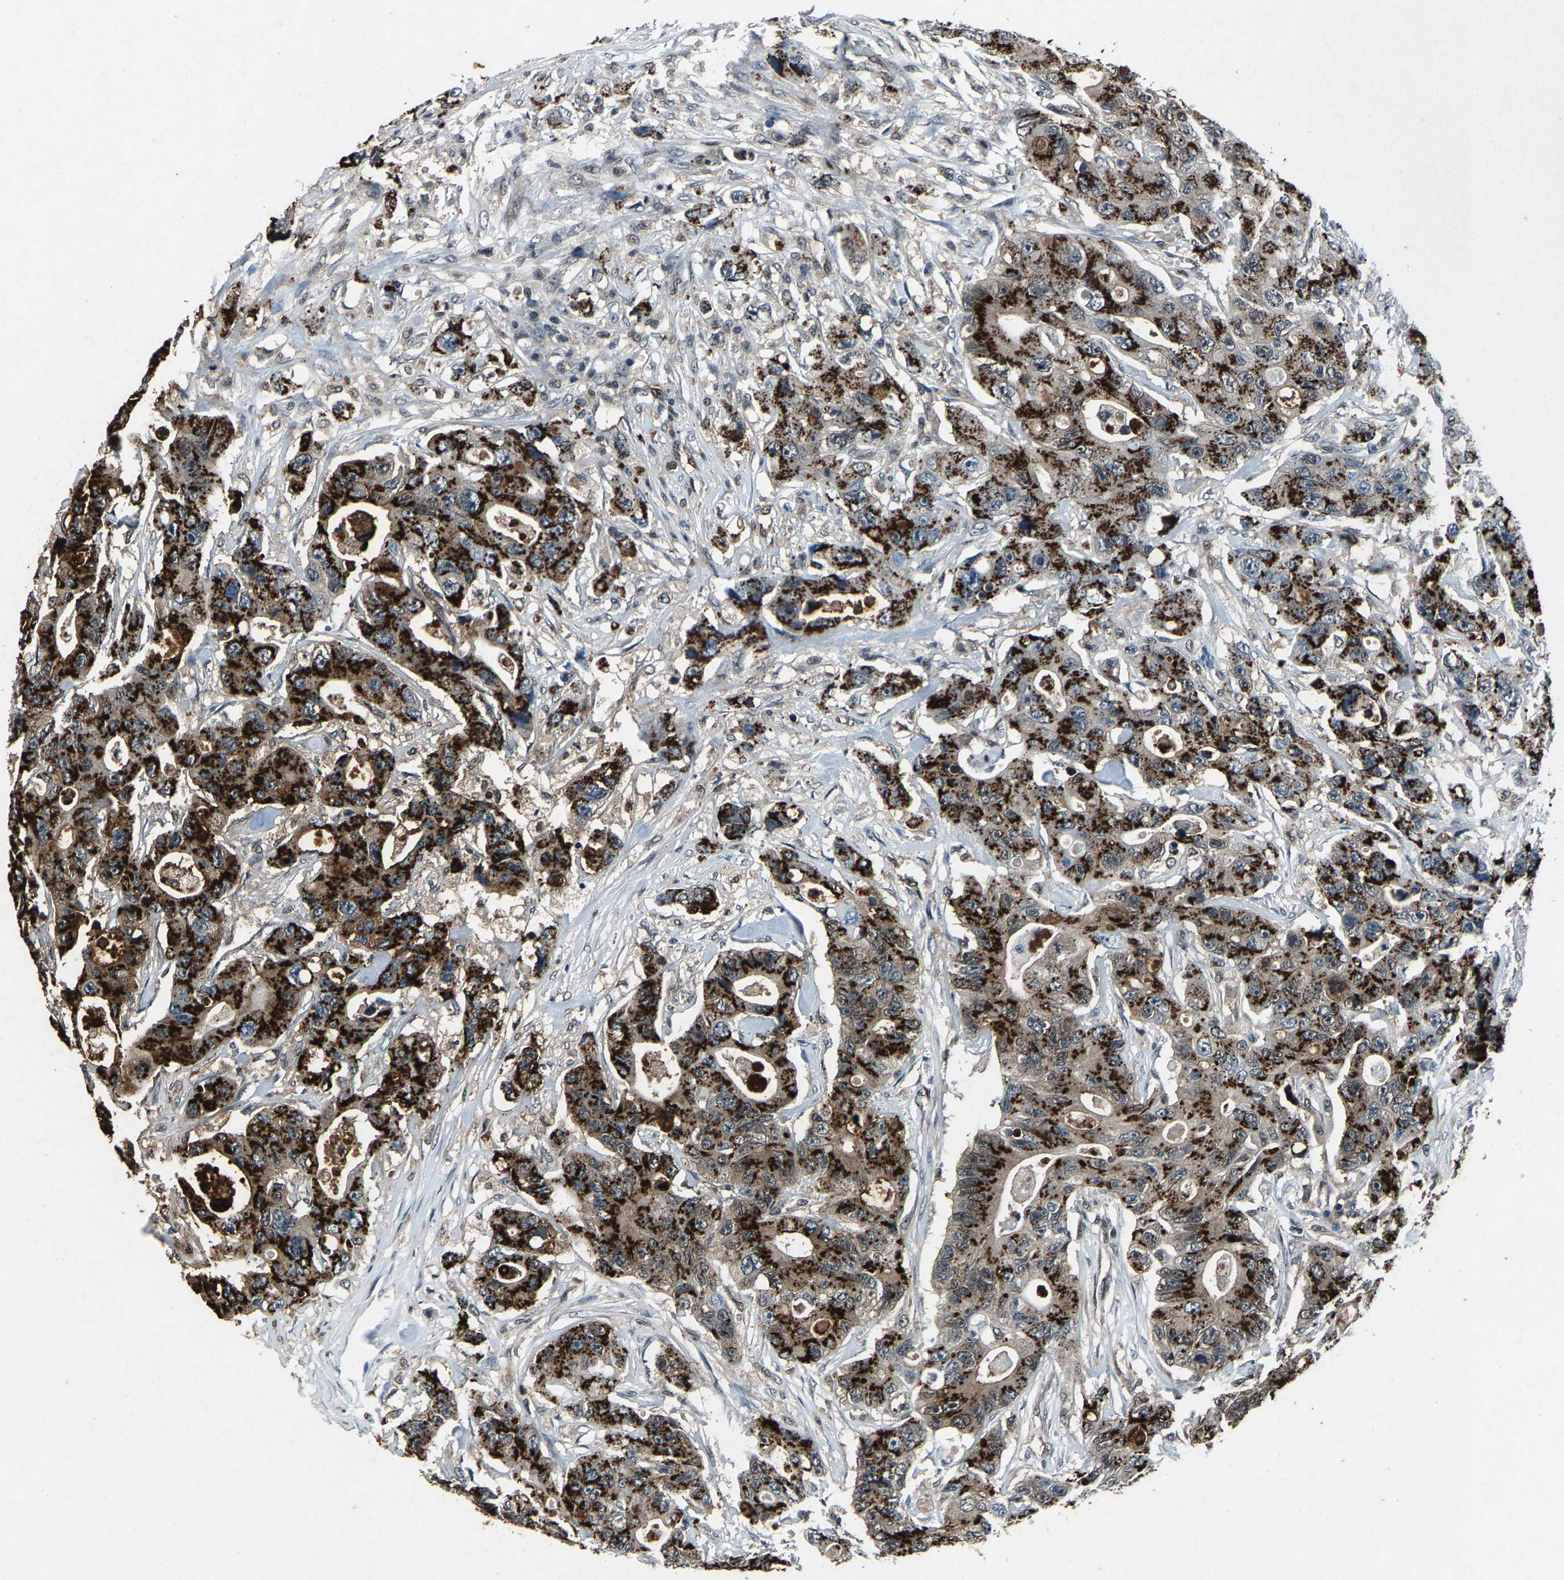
{"staining": {"intensity": "strong", "quantity": ">75%", "location": "cytoplasmic/membranous"}, "tissue": "colorectal cancer", "cell_type": "Tumor cells", "image_type": "cancer", "snomed": [{"axis": "morphology", "description": "Adenocarcinoma, NOS"}, {"axis": "topography", "description": "Colon"}], "caption": "Tumor cells exhibit high levels of strong cytoplasmic/membranous staining in approximately >75% of cells in colorectal cancer.", "gene": "ATXN3", "patient": {"sex": "female", "age": 46}}